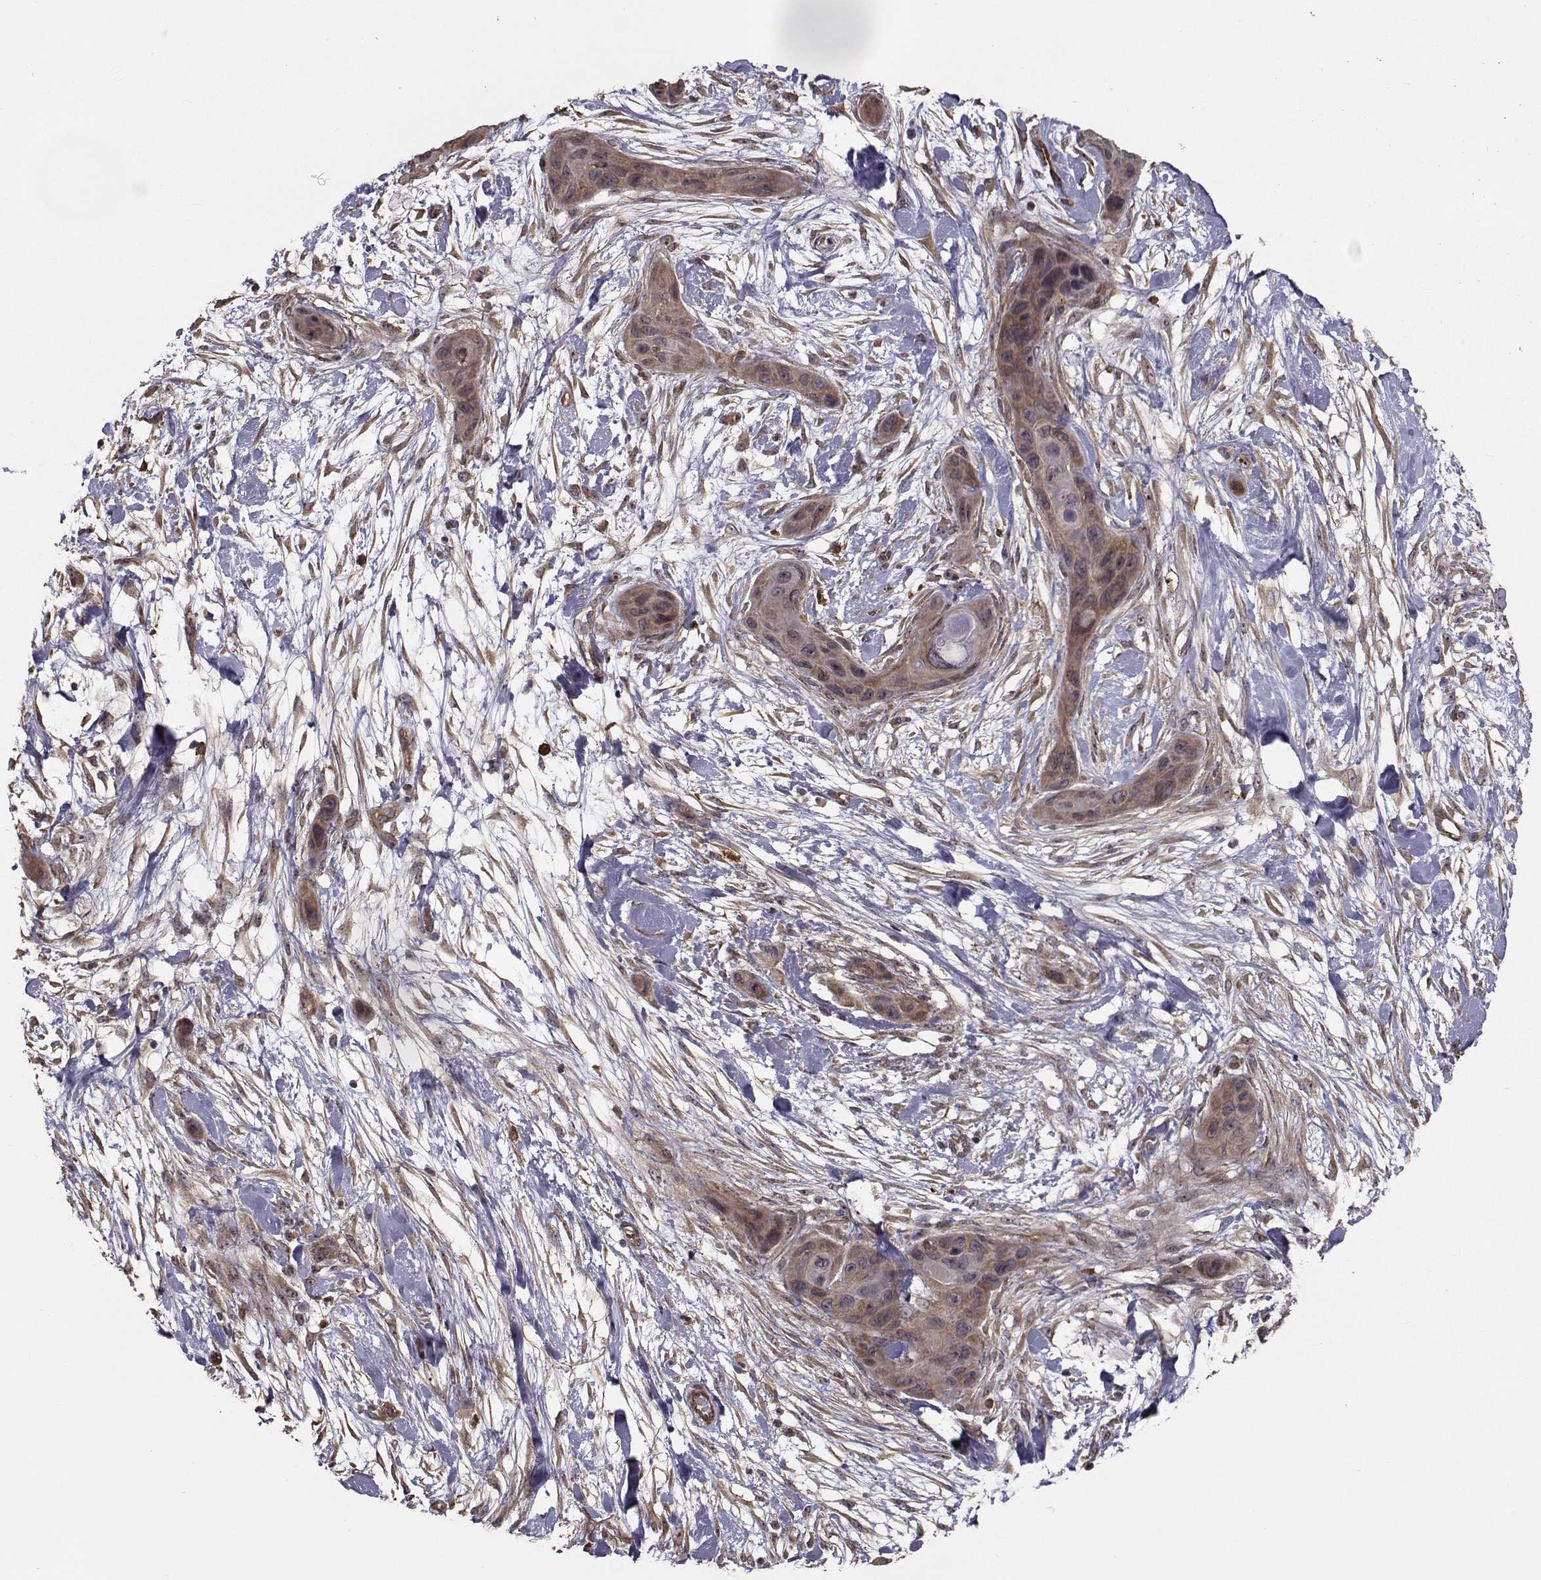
{"staining": {"intensity": "weak", "quantity": ">75%", "location": "cytoplasmic/membranous"}, "tissue": "skin cancer", "cell_type": "Tumor cells", "image_type": "cancer", "snomed": [{"axis": "morphology", "description": "Squamous cell carcinoma, NOS"}, {"axis": "topography", "description": "Skin"}], "caption": "High-power microscopy captured an immunohistochemistry (IHC) photomicrograph of squamous cell carcinoma (skin), revealing weak cytoplasmic/membranous staining in approximately >75% of tumor cells.", "gene": "TRIP10", "patient": {"sex": "male", "age": 79}}